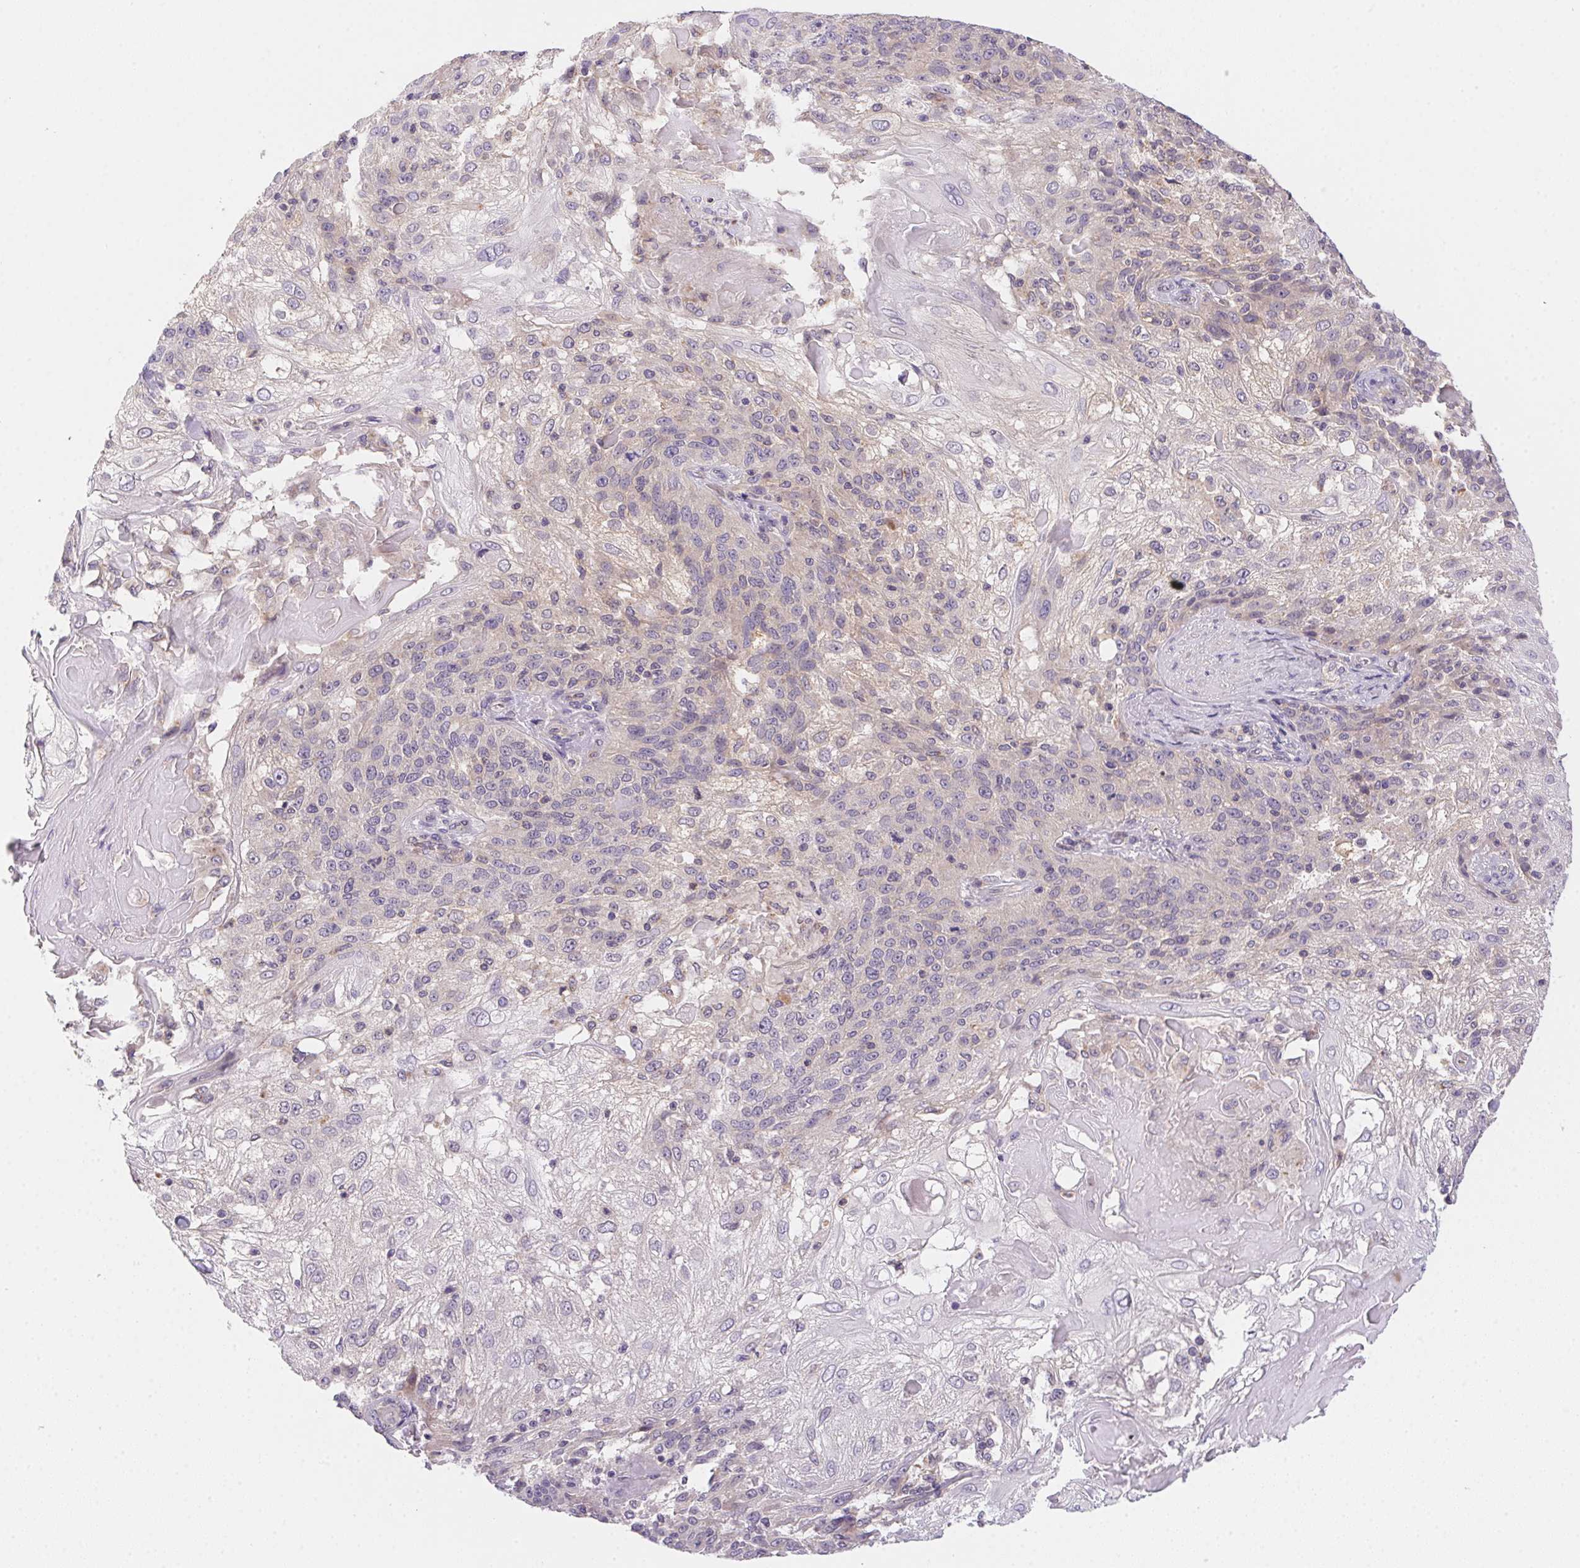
{"staining": {"intensity": "negative", "quantity": "none", "location": "none"}, "tissue": "skin cancer", "cell_type": "Tumor cells", "image_type": "cancer", "snomed": [{"axis": "morphology", "description": "Normal tissue, NOS"}, {"axis": "morphology", "description": "Squamous cell carcinoma, NOS"}, {"axis": "topography", "description": "Skin"}], "caption": "The photomicrograph reveals no staining of tumor cells in skin squamous cell carcinoma. (IHC, brightfield microscopy, high magnification).", "gene": "PRKAA1", "patient": {"sex": "female", "age": 83}}